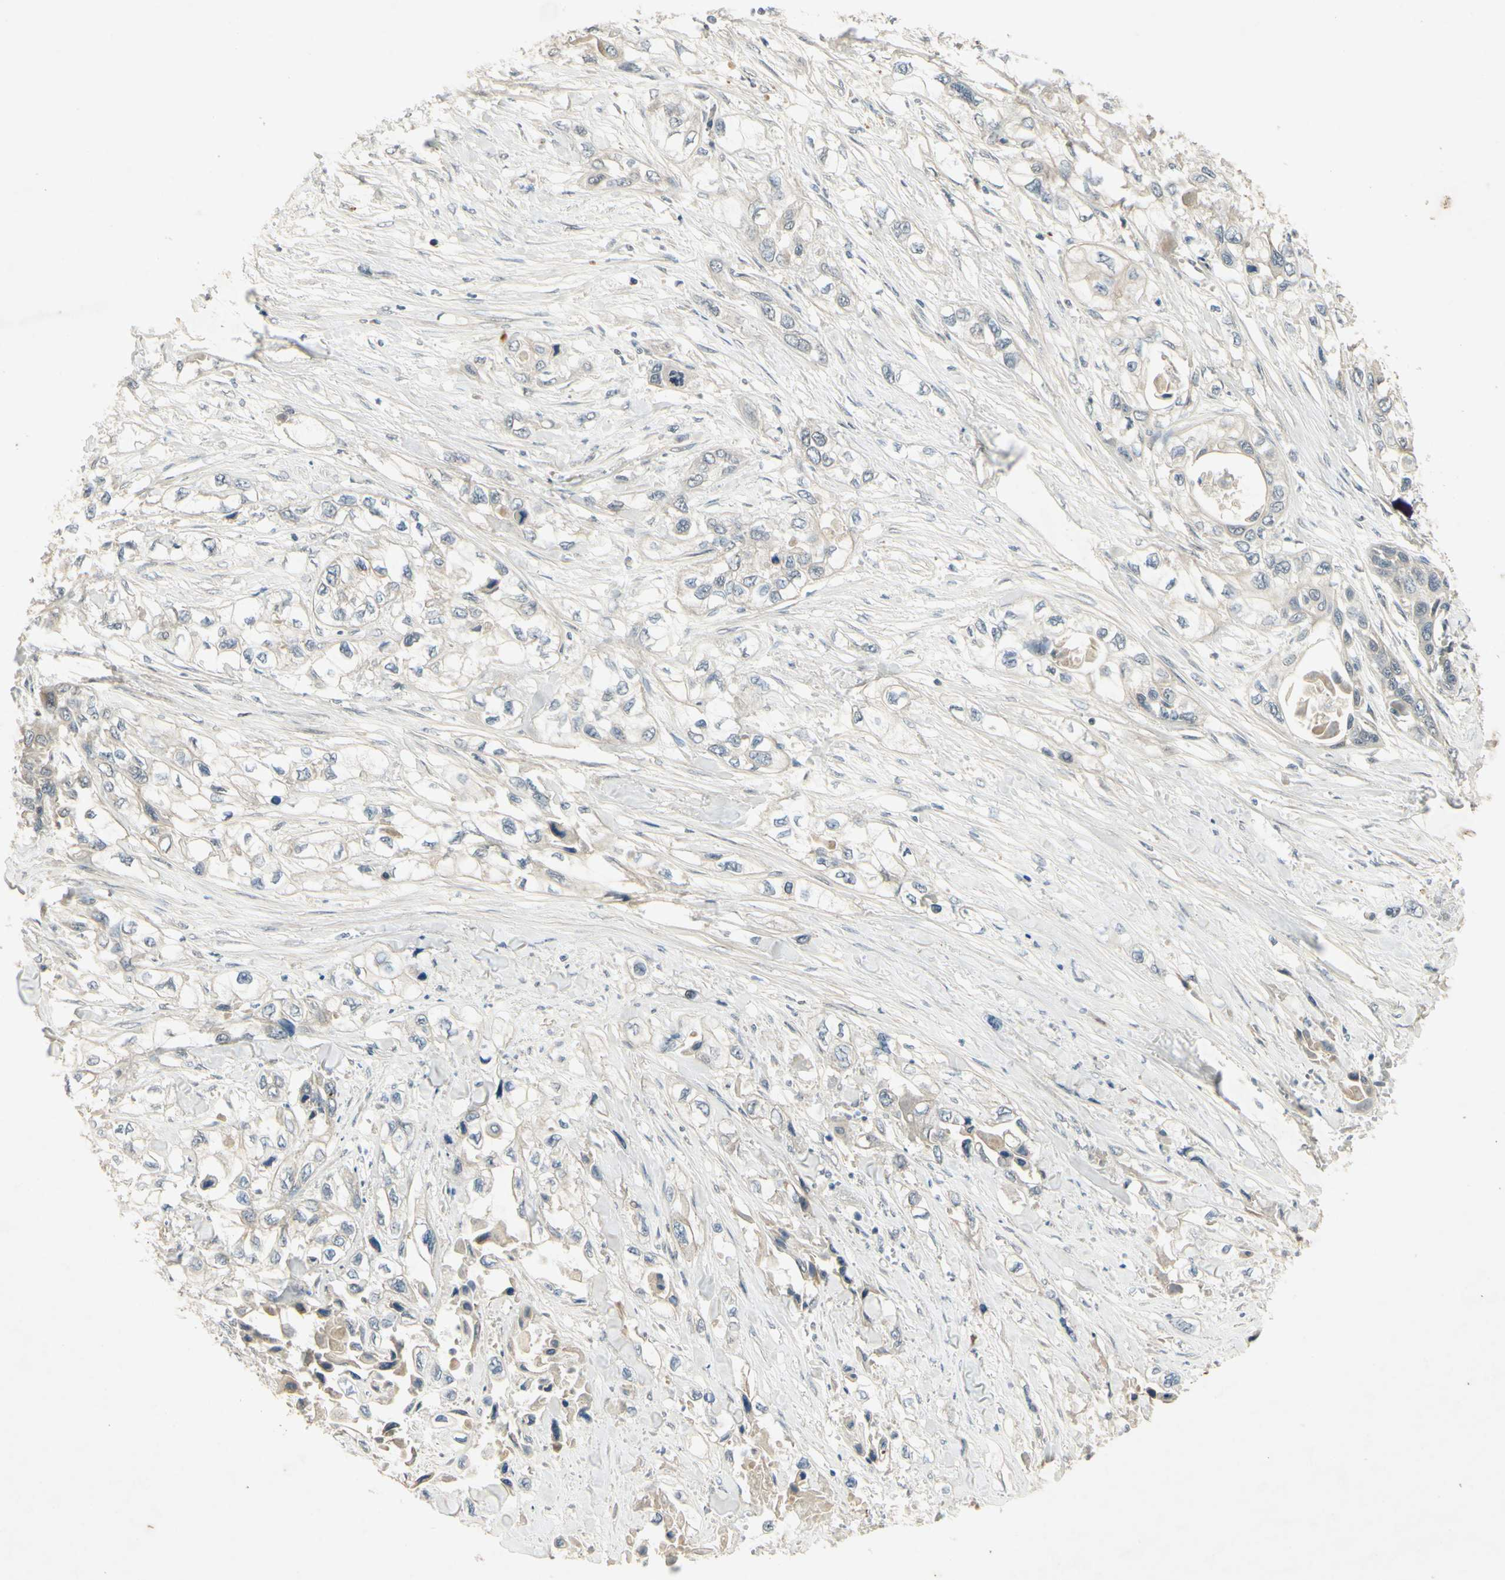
{"staining": {"intensity": "negative", "quantity": "none", "location": "none"}, "tissue": "pancreatic cancer", "cell_type": "Tumor cells", "image_type": "cancer", "snomed": [{"axis": "morphology", "description": "Adenocarcinoma, NOS"}, {"axis": "topography", "description": "Pancreas"}], "caption": "Histopathology image shows no protein expression in tumor cells of pancreatic cancer tissue.", "gene": "RAD18", "patient": {"sex": "female", "age": 70}}